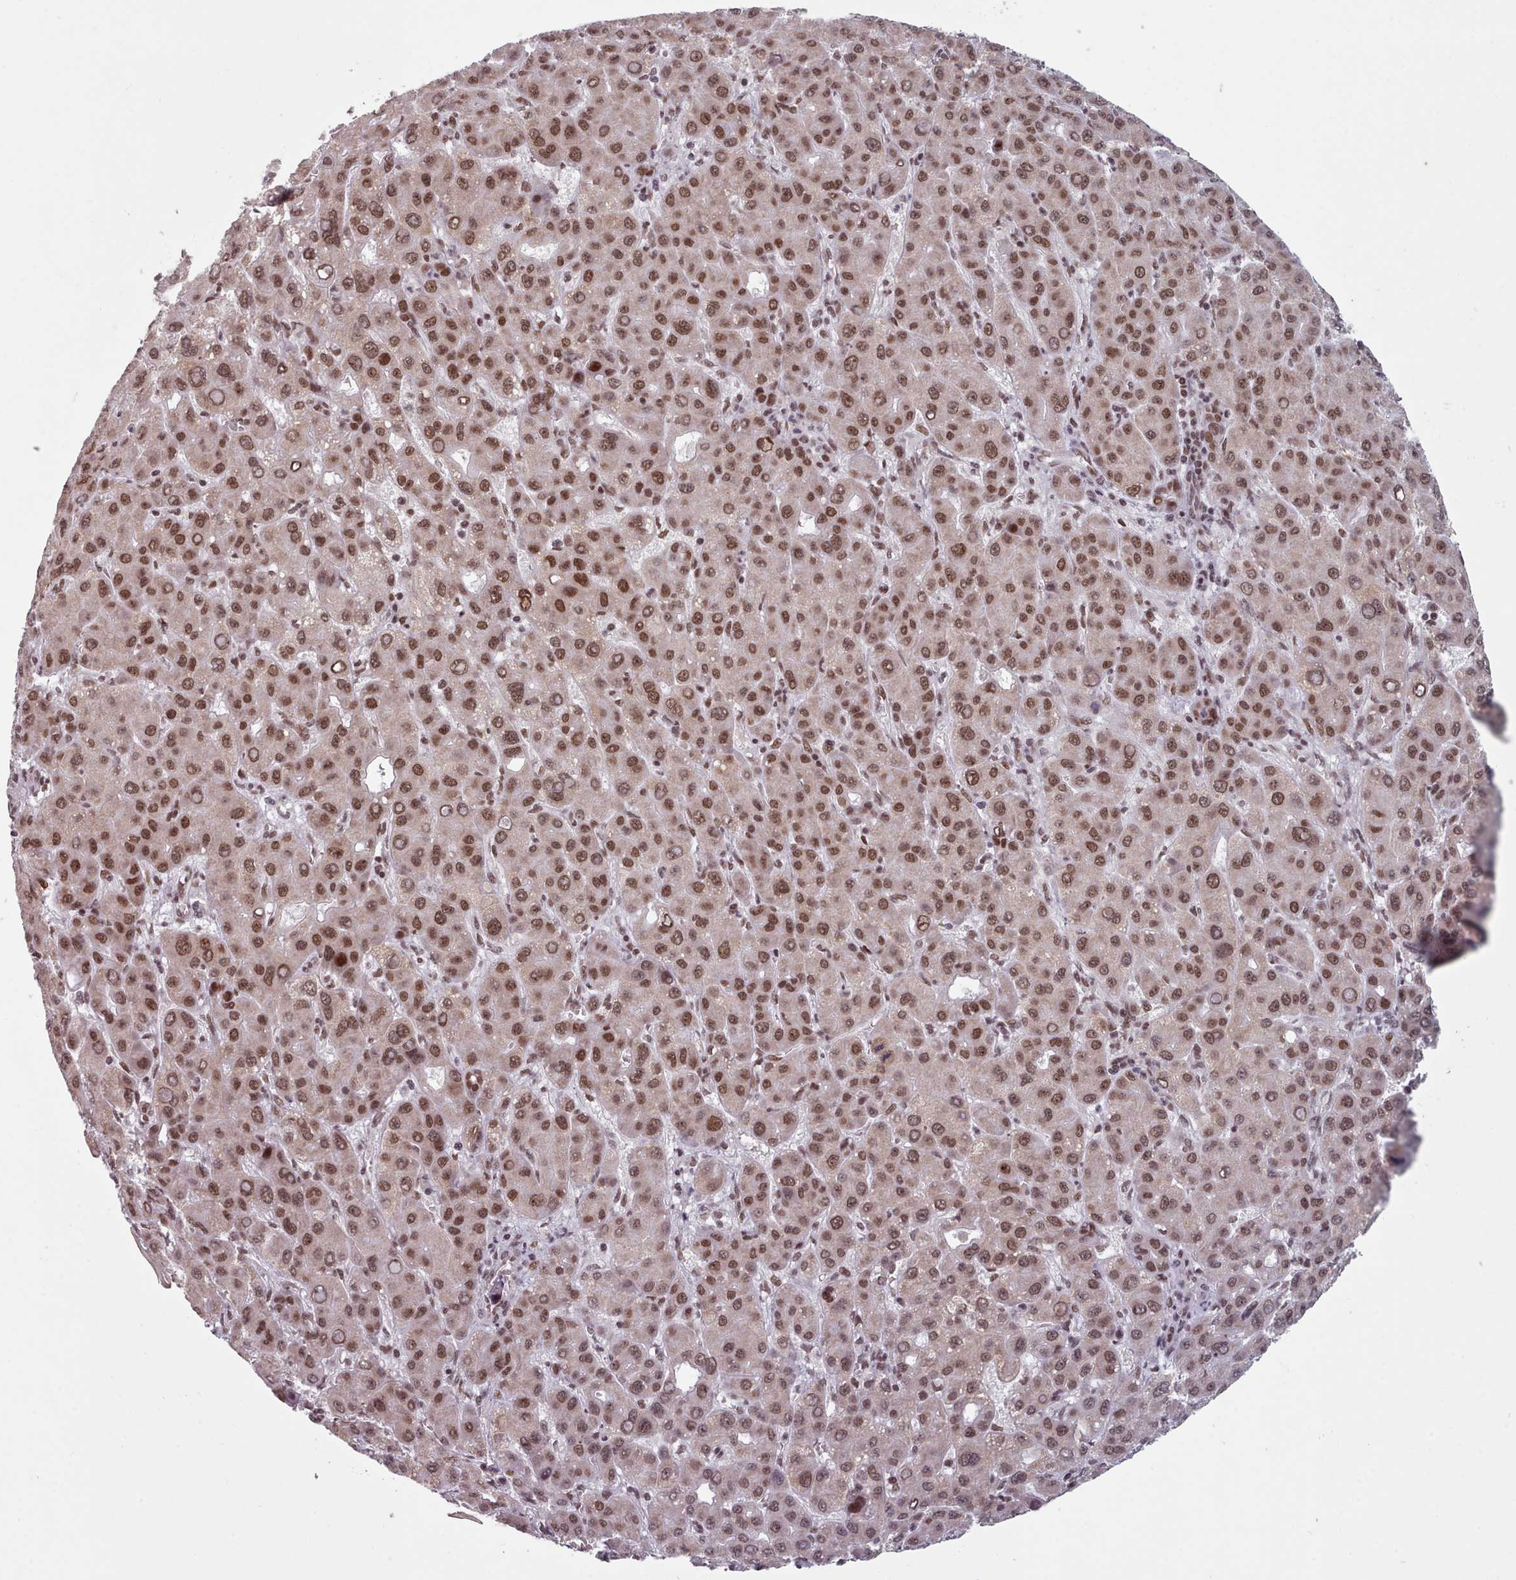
{"staining": {"intensity": "moderate", "quantity": ">75%", "location": "nuclear"}, "tissue": "liver cancer", "cell_type": "Tumor cells", "image_type": "cancer", "snomed": [{"axis": "morphology", "description": "Carcinoma, Hepatocellular, NOS"}, {"axis": "topography", "description": "Liver"}], "caption": "IHC histopathology image of human liver cancer (hepatocellular carcinoma) stained for a protein (brown), which exhibits medium levels of moderate nuclear positivity in about >75% of tumor cells.", "gene": "SRSF9", "patient": {"sex": "male", "age": 55}}